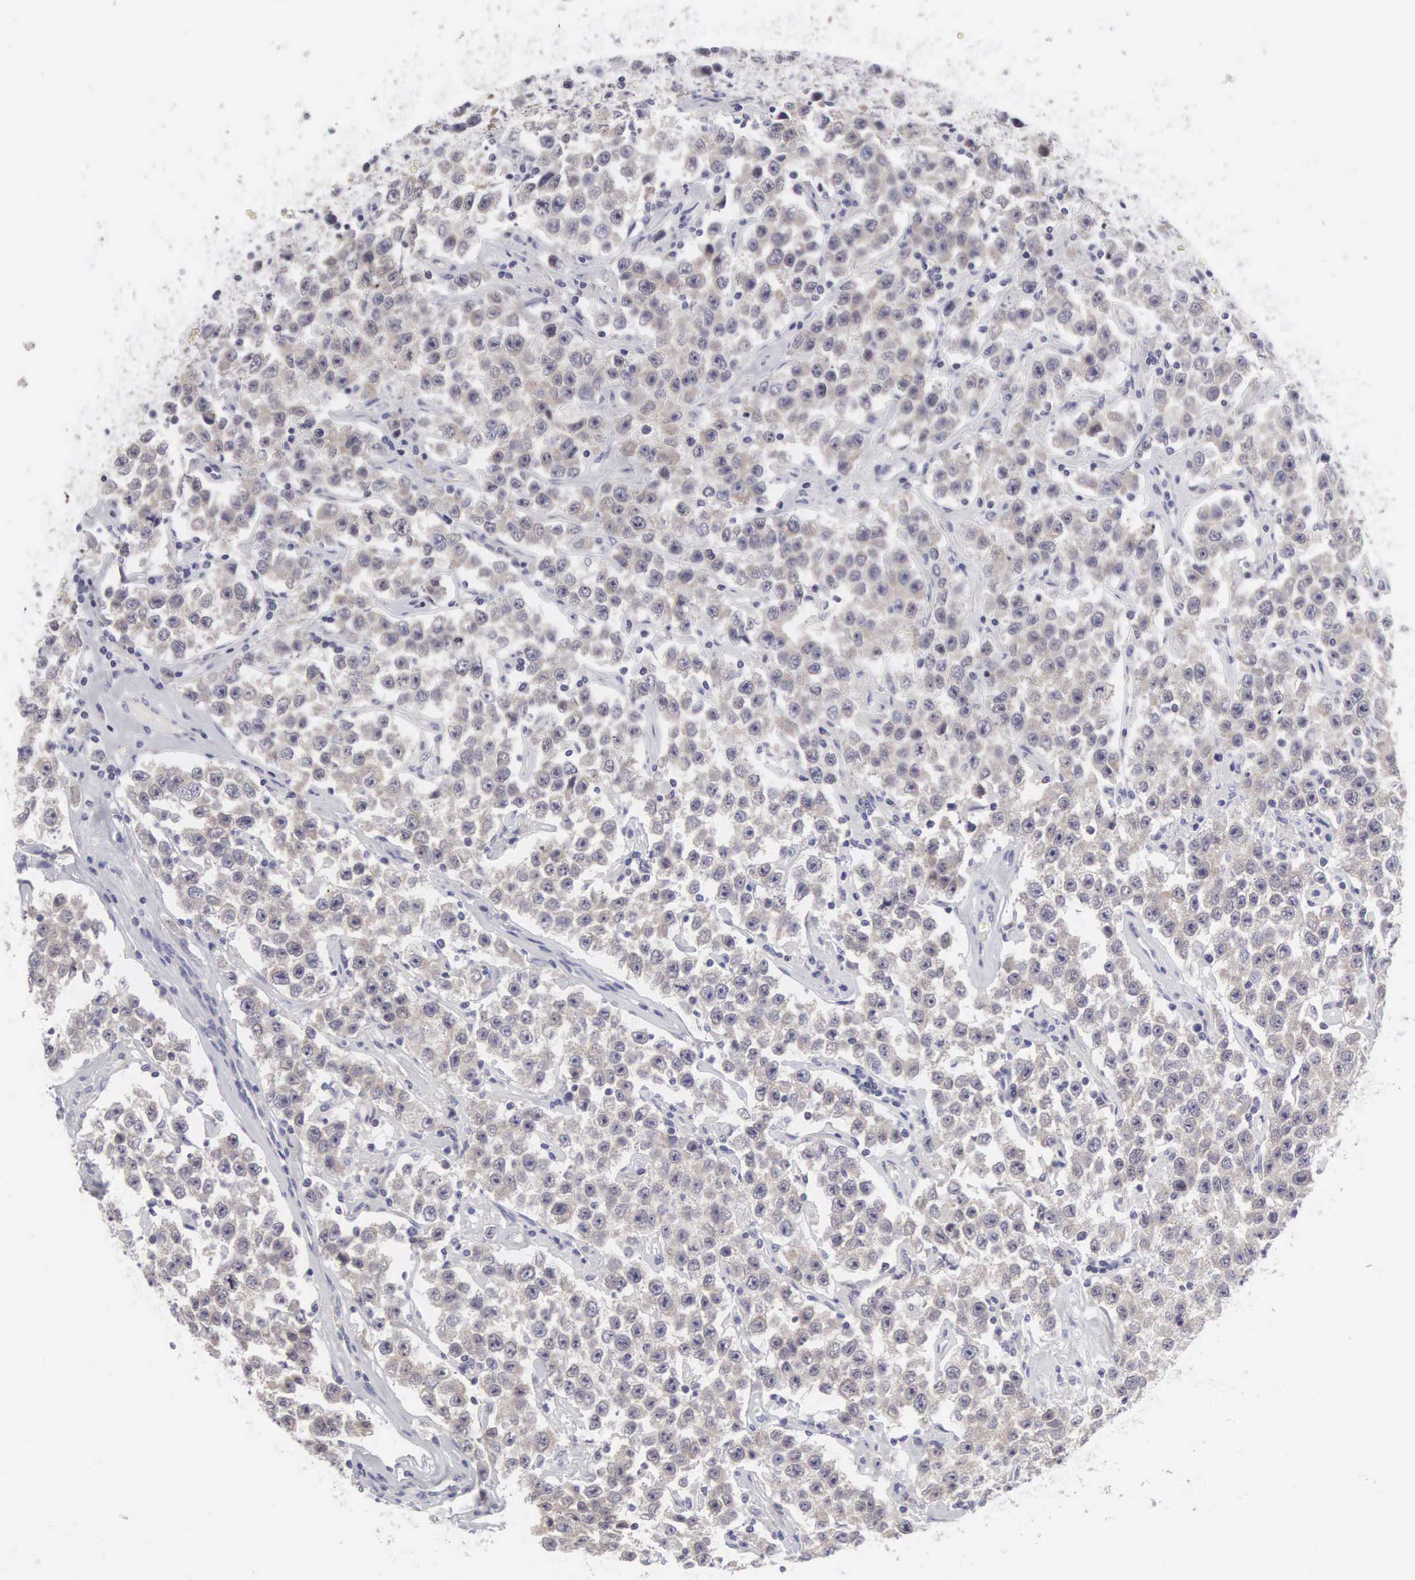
{"staining": {"intensity": "weak", "quantity": ">75%", "location": "cytoplasmic/membranous"}, "tissue": "testis cancer", "cell_type": "Tumor cells", "image_type": "cancer", "snomed": [{"axis": "morphology", "description": "Seminoma, NOS"}, {"axis": "topography", "description": "Testis"}], "caption": "Weak cytoplasmic/membranous protein positivity is present in approximately >75% of tumor cells in testis cancer (seminoma).", "gene": "SOX11", "patient": {"sex": "male", "age": 52}}